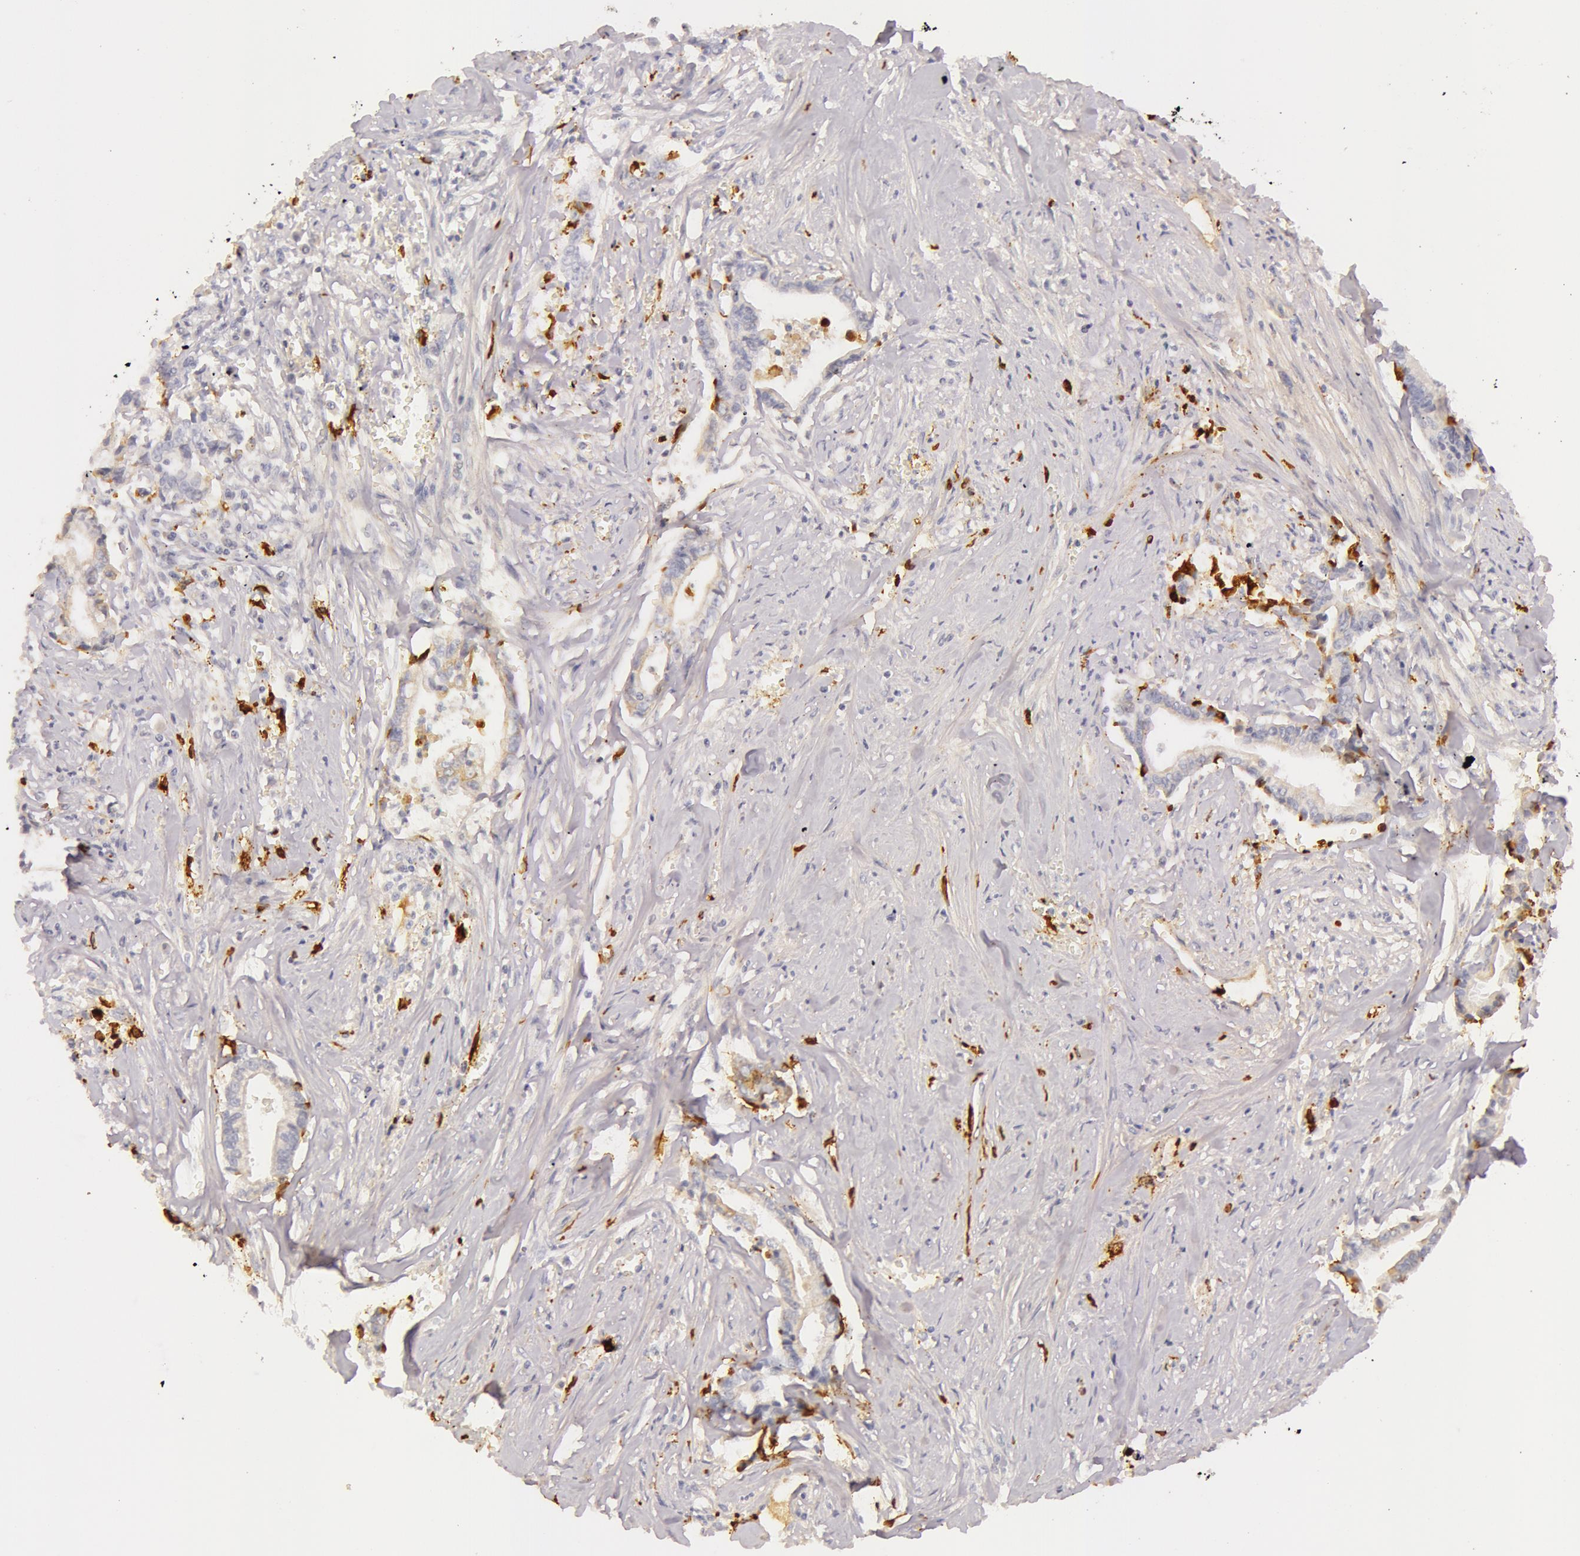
{"staining": {"intensity": "negative", "quantity": "none", "location": "none"}, "tissue": "liver cancer", "cell_type": "Tumor cells", "image_type": "cancer", "snomed": [{"axis": "morphology", "description": "Cholangiocarcinoma"}, {"axis": "topography", "description": "Liver"}], "caption": "High power microscopy histopathology image of an immunohistochemistry micrograph of liver cholangiocarcinoma, revealing no significant positivity in tumor cells.", "gene": "C4BPA", "patient": {"sex": "male", "age": 57}}